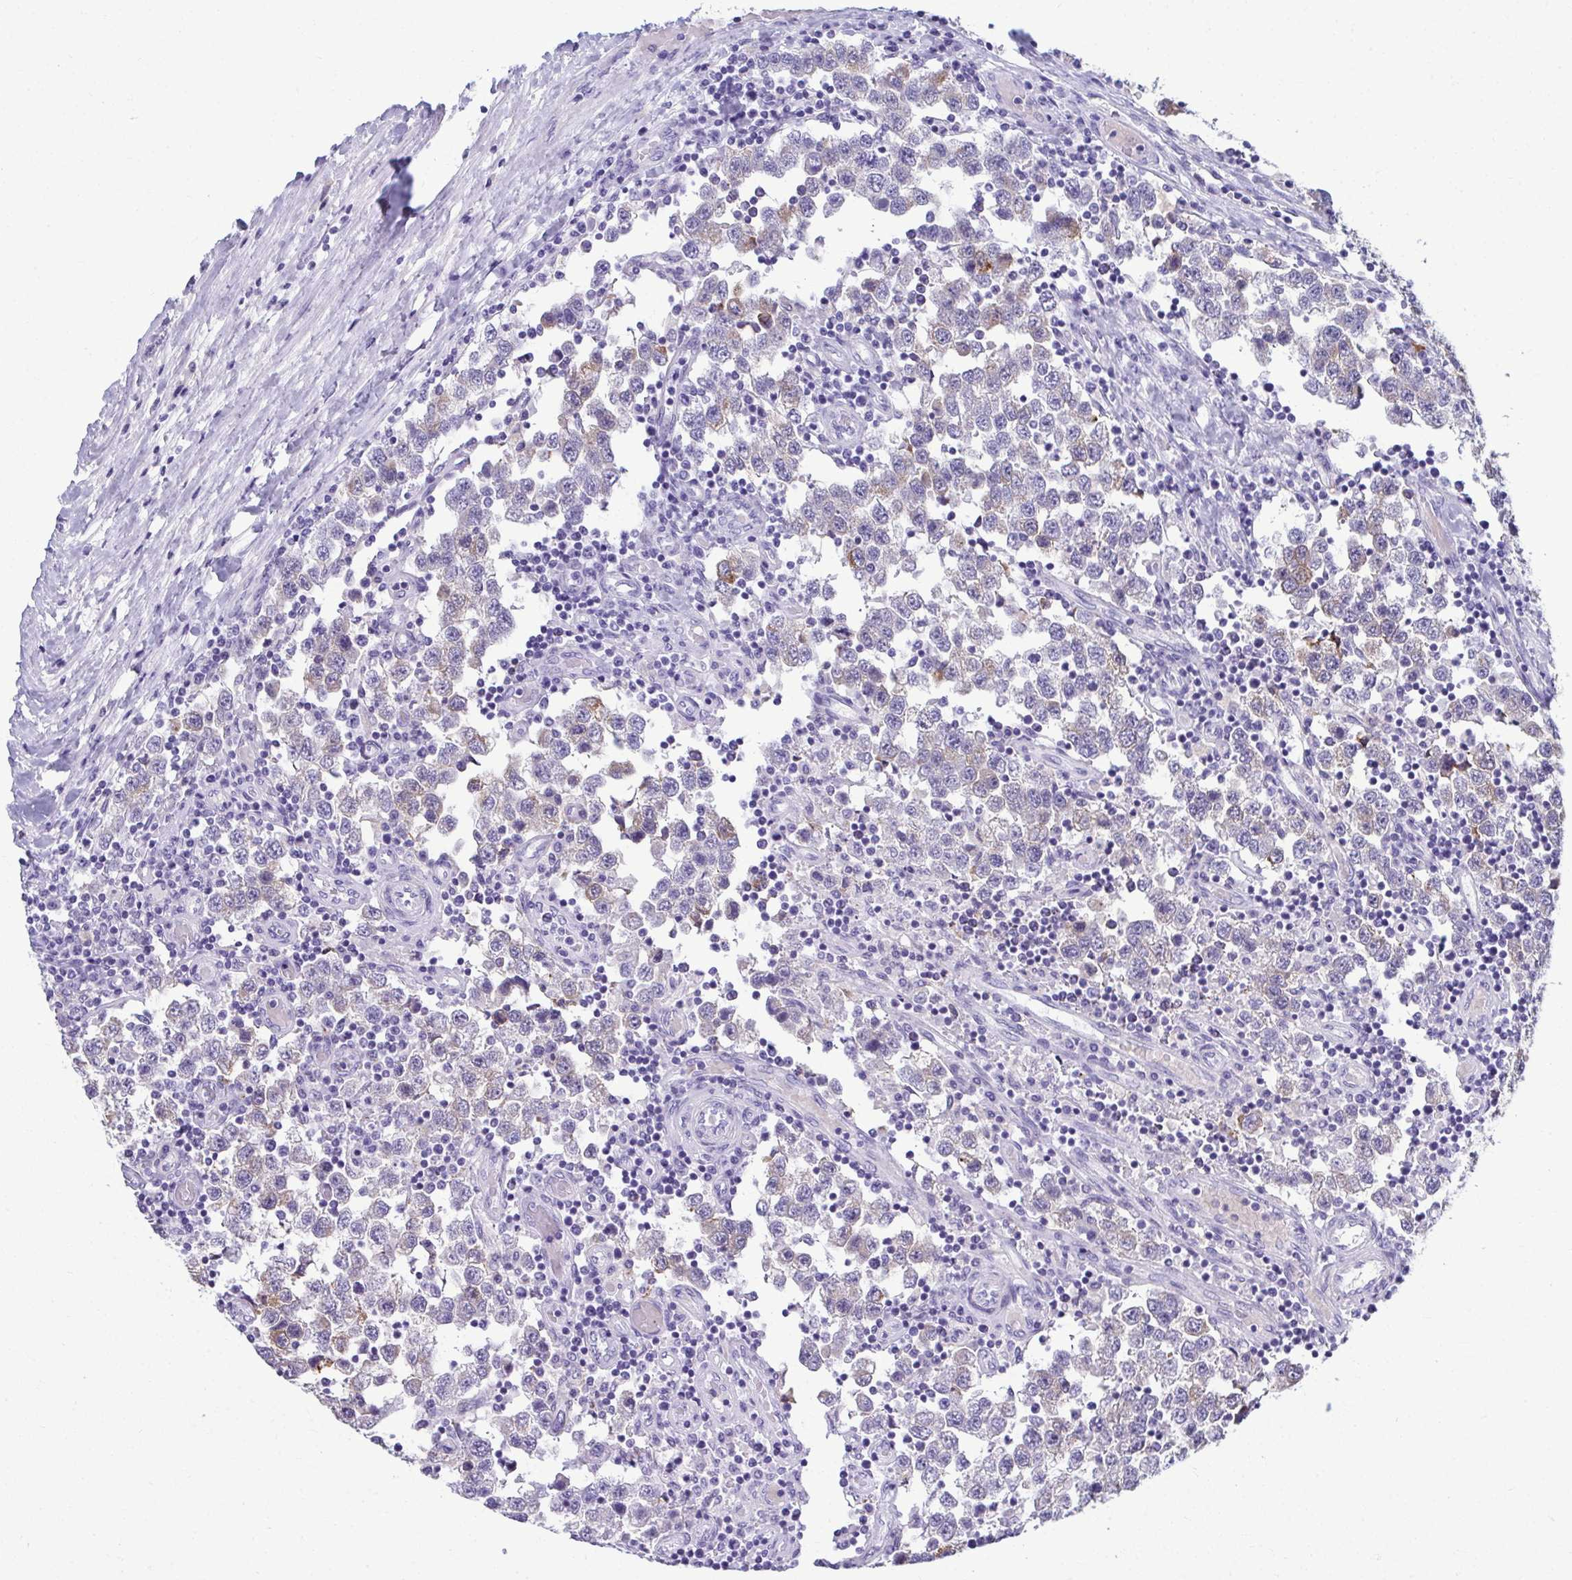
{"staining": {"intensity": "weak", "quantity": "<25%", "location": "cytoplasmic/membranous"}, "tissue": "testis cancer", "cell_type": "Tumor cells", "image_type": "cancer", "snomed": [{"axis": "morphology", "description": "Seminoma, NOS"}, {"axis": "topography", "description": "Testis"}], "caption": "Photomicrograph shows no protein staining in tumor cells of testis seminoma tissue.", "gene": "SERPINI1", "patient": {"sex": "male", "age": 34}}